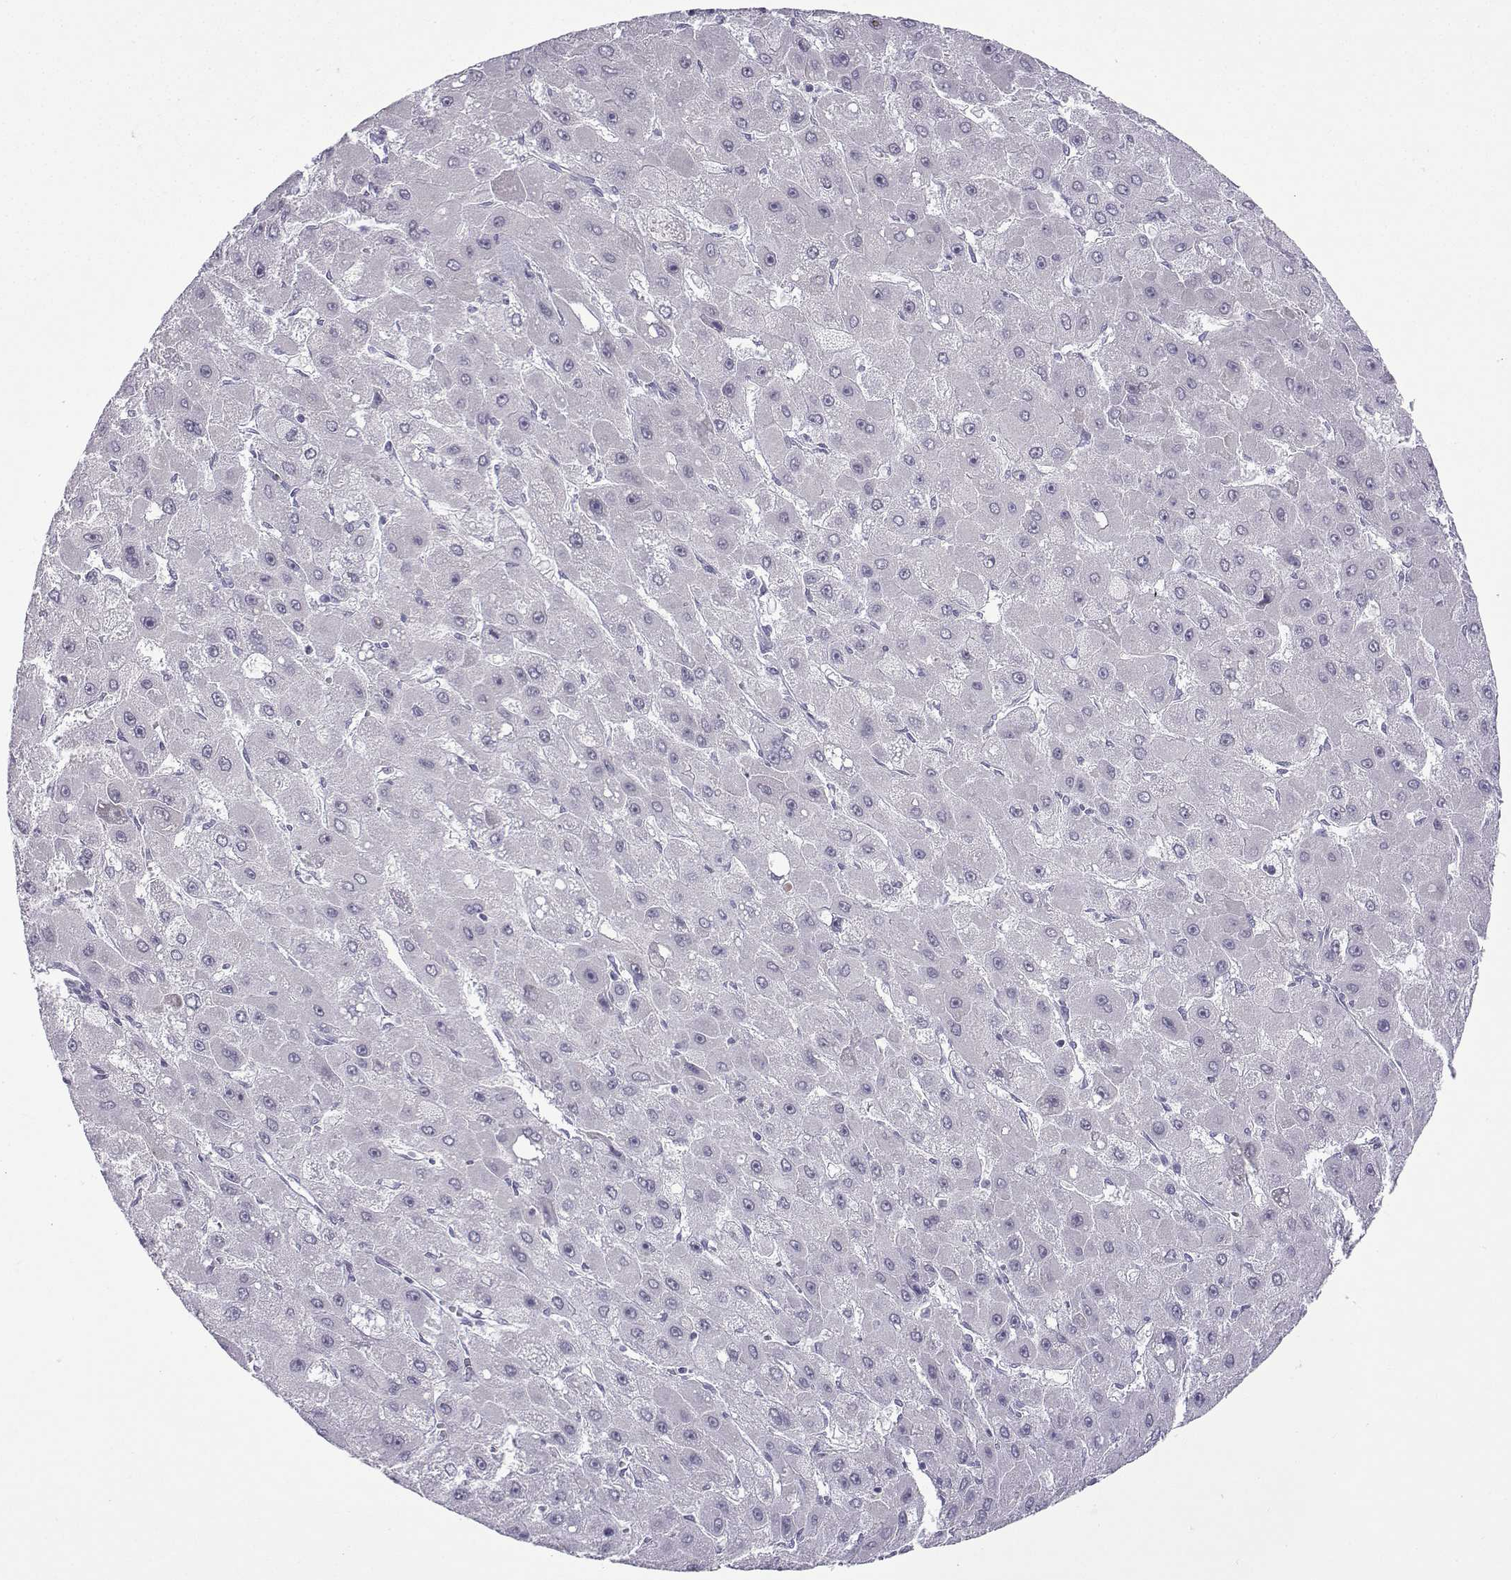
{"staining": {"intensity": "negative", "quantity": "none", "location": "none"}, "tissue": "liver cancer", "cell_type": "Tumor cells", "image_type": "cancer", "snomed": [{"axis": "morphology", "description": "Carcinoma, Hepatocellular, NOS"}, {"axis": "topography", "description": "Liver"}], "caption": "A micrograph of human liver hepatocellular carcinoma is negative for staining in tumor cells. (DAB (3,3'-diaminobenzidine) immunohistochemistry (IHC) visualized using brightfield microscopy, high magnification).", "gene": "CFAP53", "patient": {"sex": "female", "age": 25}}